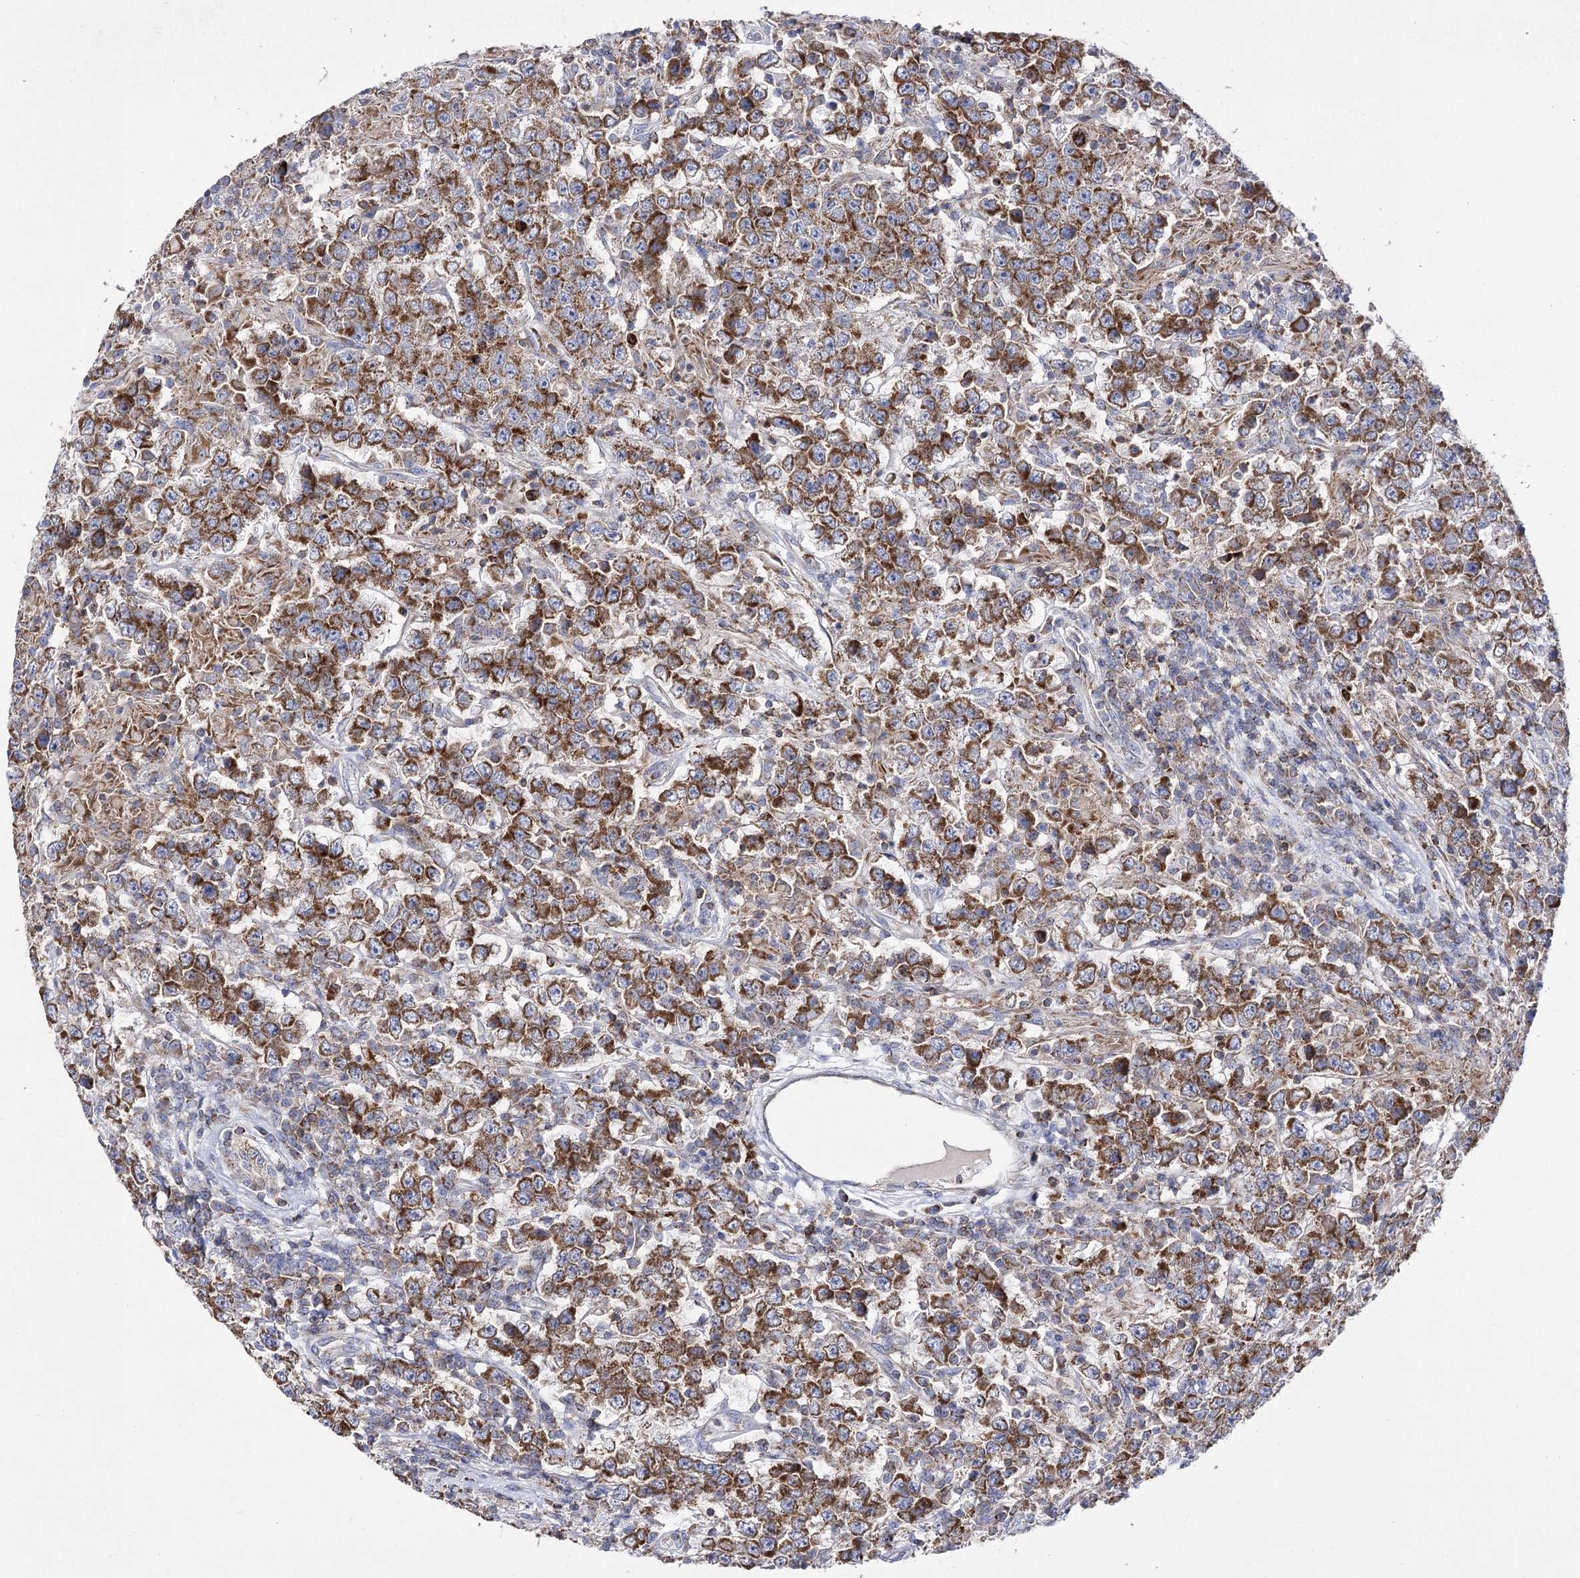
{"staining": {"intensity": "strong", "quantity": ">75%", "location": "cytoplasmic/membranous"}, "tissue": "testis cancer", "cell_type": "Tumor cells", "image_type": "cancer", "snomed": [{"axis": "morphology", "description": "Normal tissue, NOS"}, {"axis": "morphology", "description": "Urothelial carcinoma, High grade"}, {"axis": "morphology", "description": "Seminoma, NOS"}, {"axis": "morphology", "description": "Carcinoma, Embryonal, NOS"}, {"axis": "topography", "description": "Urinary bladder"}, {"axis": "topography", "description": "Testis"}], "caption": "The histopathology image reveals staining of testis cancer (urothelial carcinoma (high-grade)), revealing strong cytoplasmic/membranous protein staining (brown color) within tumor cells. The protein of interest is shown in brown color, while the nuclei are stained blue.", "gene": "COX15", "patient": {"sex": "male", "age": 41}}